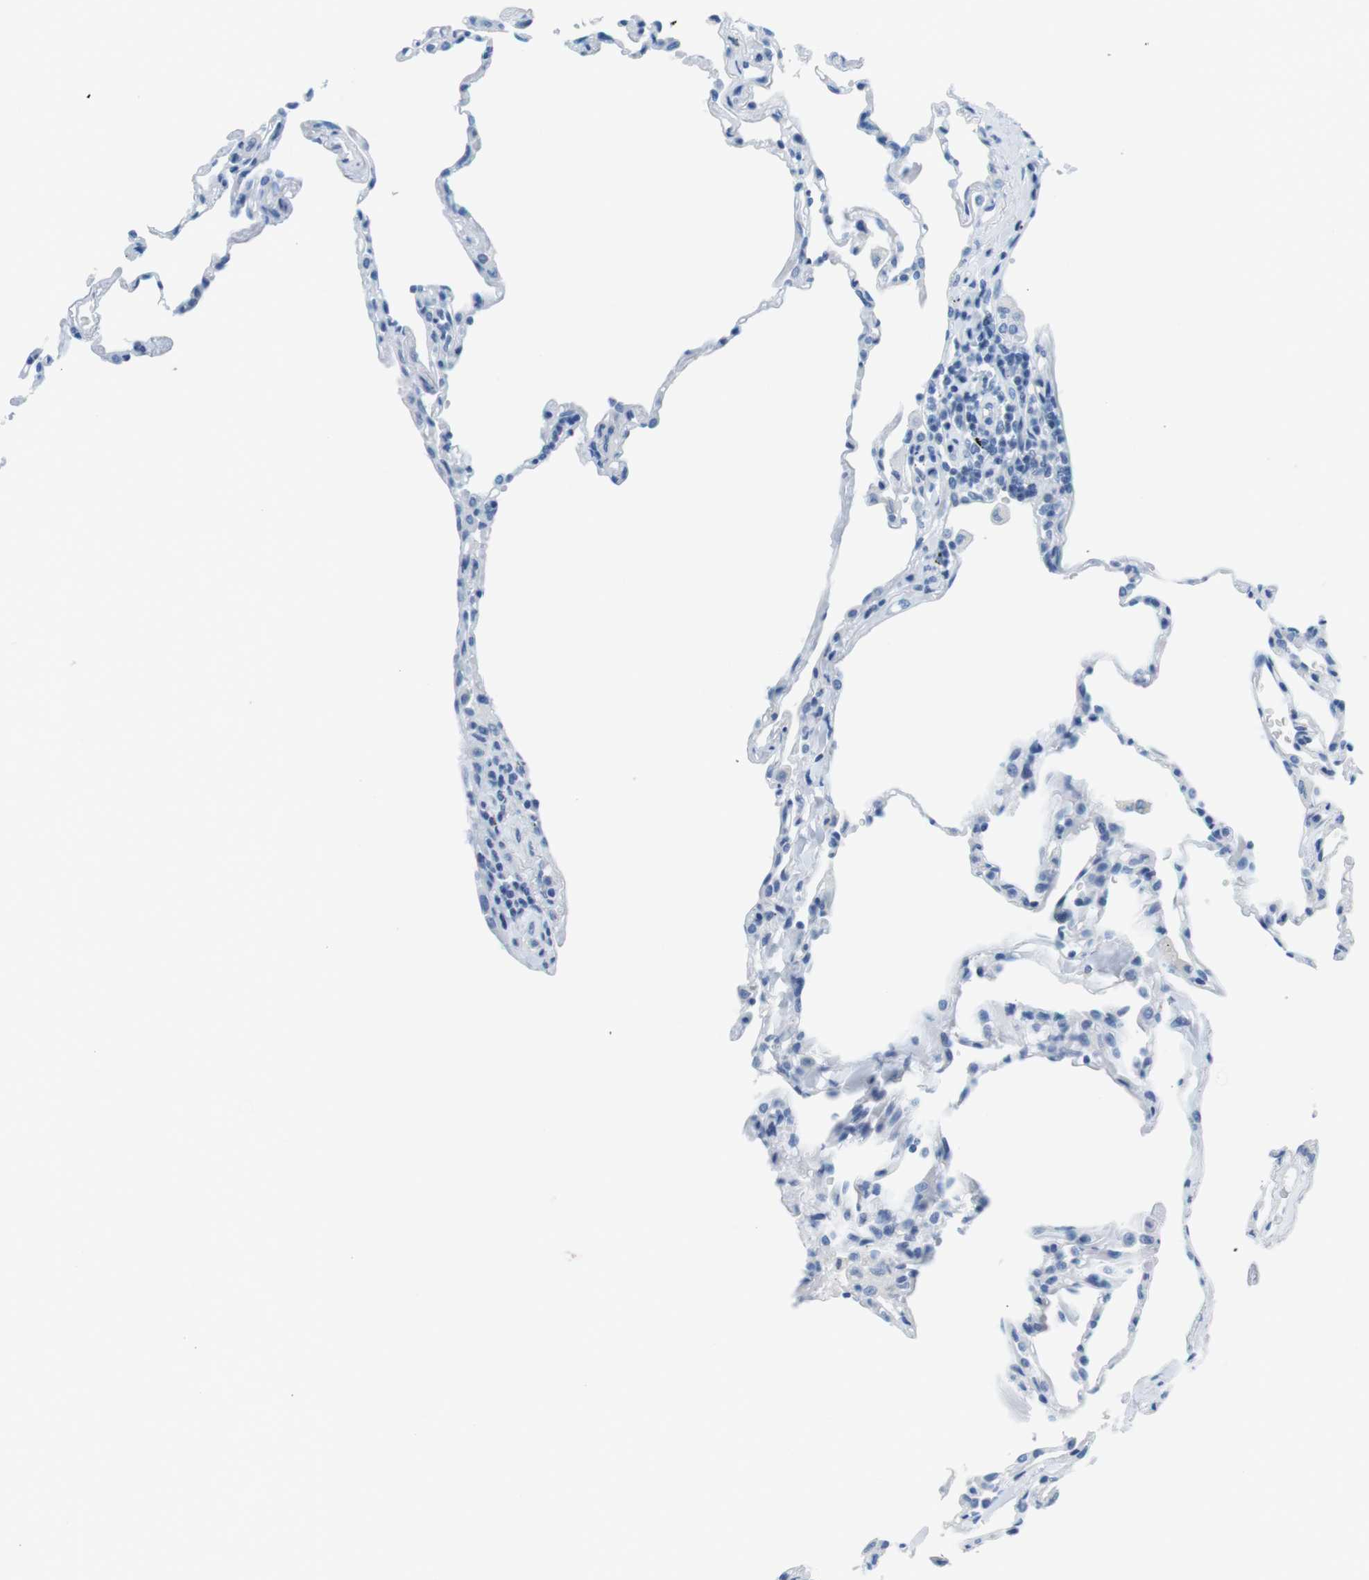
{"staining": {"intensity": "negative", "quantity": "none", "location": "none"}, "tissue": "lung", "cell_type": "Alveolar cells", "image_type": "normal", "snomed": [{"axis": "morphology", "description": "Normal tissue, NOS"}, {"axis": "topography", "description": "Lung"}], "caption": "A high-resolution photomicrograph shows IHC staining of benign lung, which exhibits no significant positivity in alveolar cells. (DAB IHC with hematoxylin counter stain).", "gene": "CYP2C9", "patient": {"sex": "male", "age": 59}}